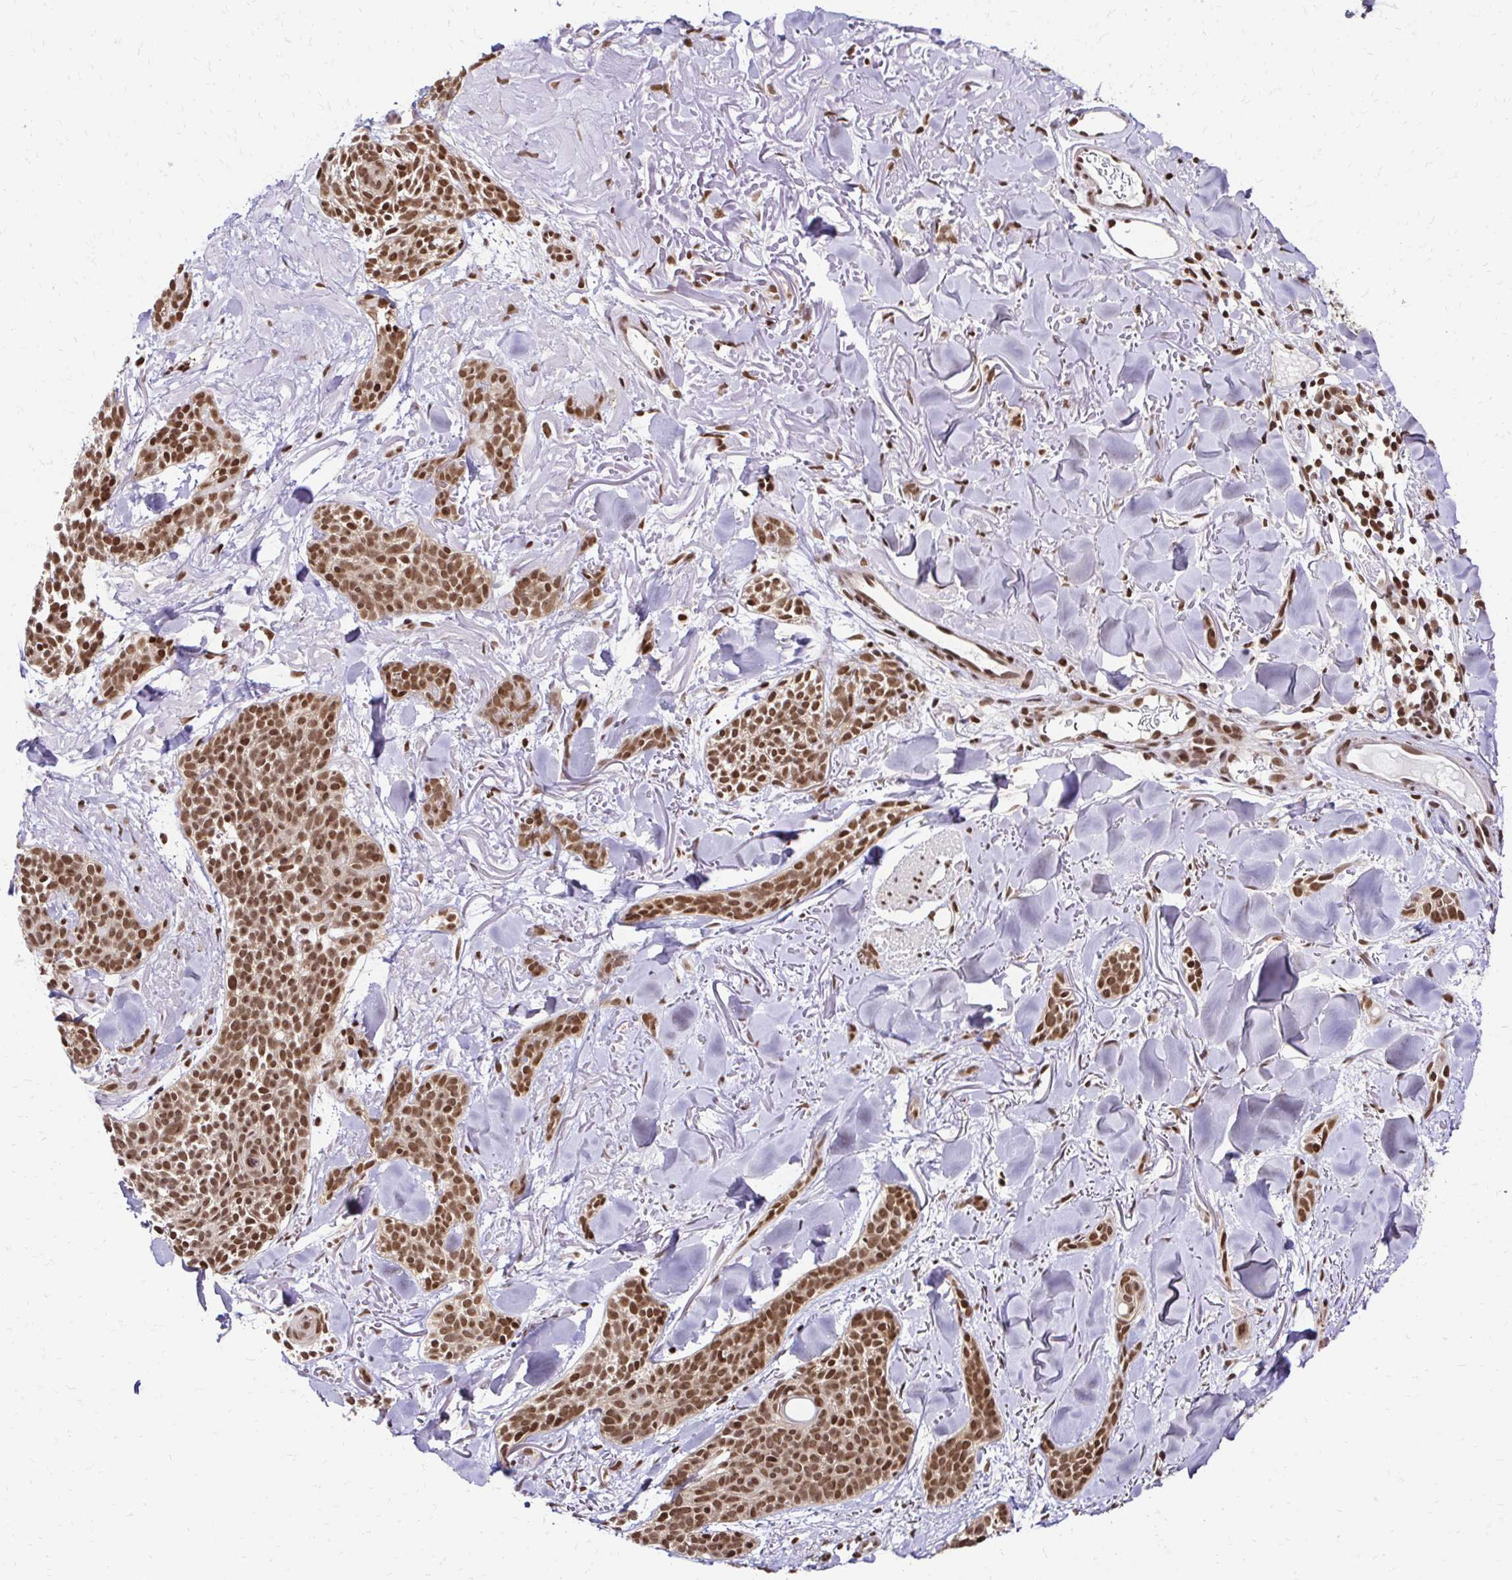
{"staining": {"intensity": "moderate", "quantity": ">75%", "location": "nuclear"}, "tissue": "skin cancer", "cell_type": "Tumor cells", "image_type": "cancer", "snomed": [{"axis": "morphology", "description": "Basal cell carcinoma"}, {"axis": "morphology", "description": "BCC, high aggressive"}, {"axis": "topography", "description": "Skin"}], "caption": "Immunohistochemical staining of bcc,  high aggressive (skin) demonstrates moderate nuclear protein expression in about >75% of tumor cells. (brown staining indicates protein expression, while blue staining denotes nuclei).", "gene": "GLYR1", "patient": {"sex": "female", "age": 86}}